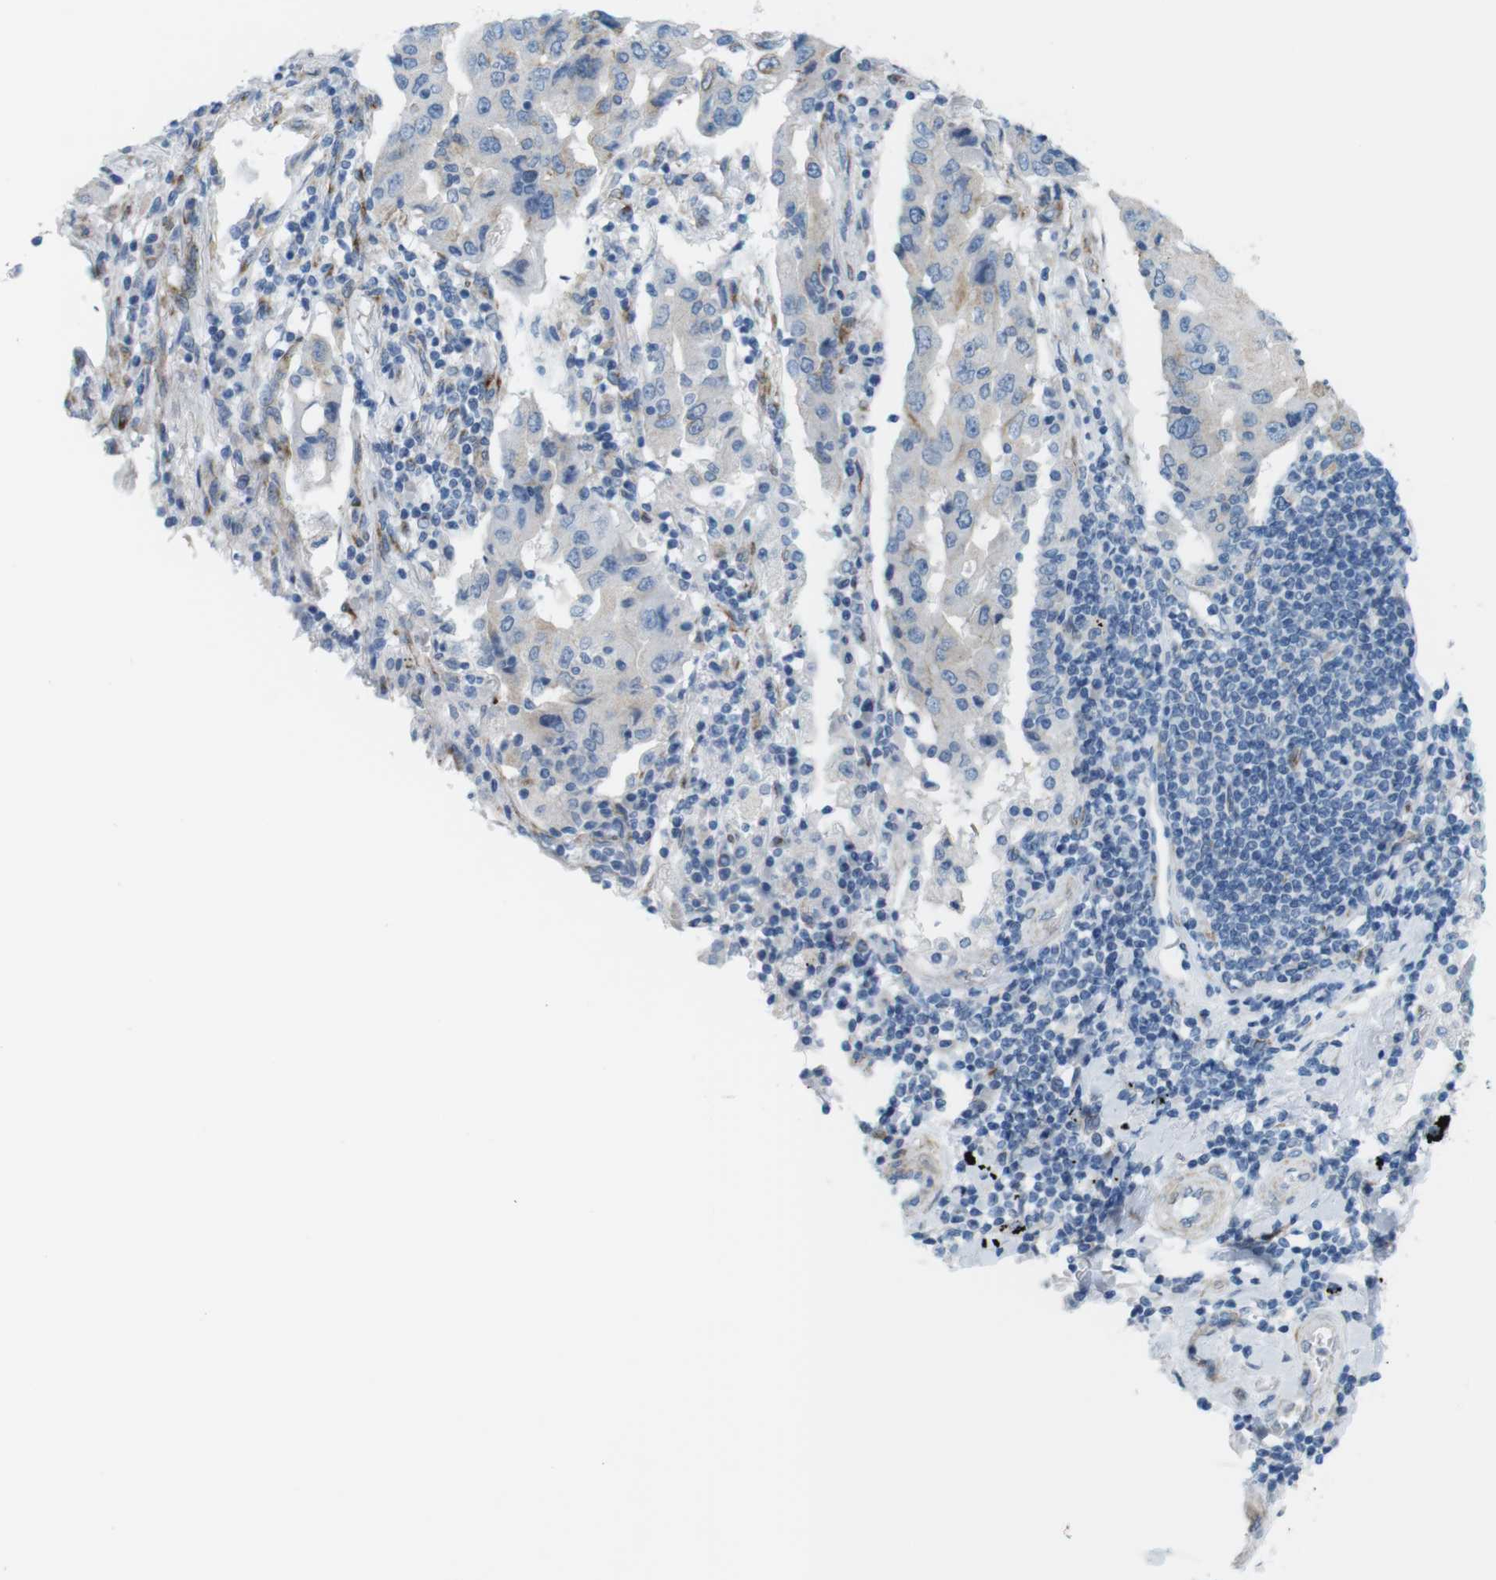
{"staining": {"intensity": "moderate", "quantity": "25%-75%", "location": "cytoplasmic/membranous"}, "tissue": "lung cancer", "cell_type": "Tumor cells", "image_type": "cancer", "snomed": [{"axis": "morphology", "description": "Adenocarcinoma, NOS"}, {"axis": "topography", "description": "Lung"}], "caption": "Immunohistochemical staining of lung cancer demonstrates medium levels of moderate cytoplasmic/membranous expression in about 25%-75% of tumor cells.", "gene": "MYH9", "patient": {"sex": "female", "age": 65}}